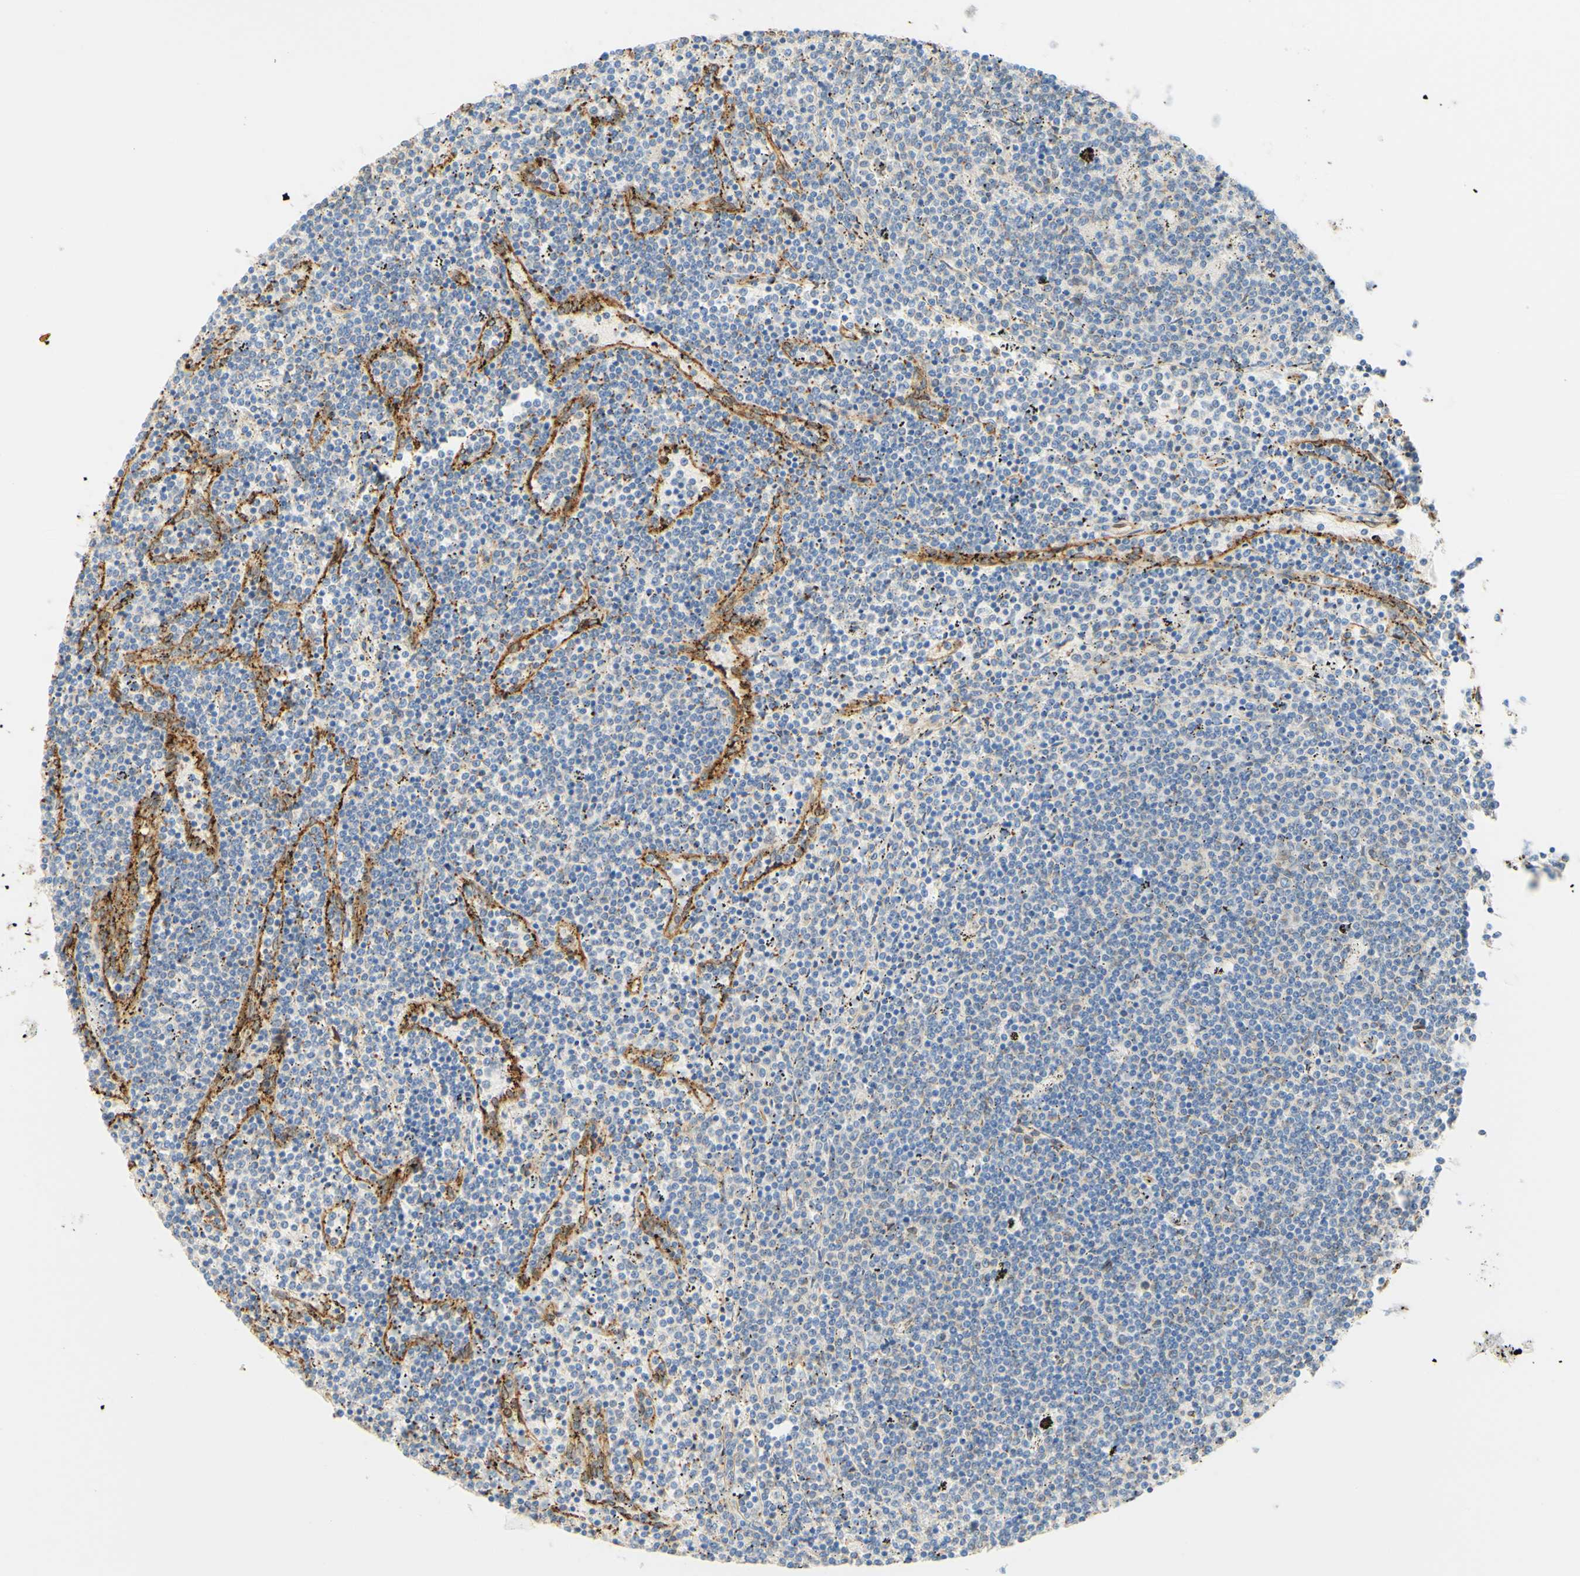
{"staining": {"intensity": "negative", "quantity": "none", "location": "none"}, "tissue": "lymphoma", "cell_type": "Tumor cells", "image_type": "cancer", "snomed": [{"axis": "morphology", "description": "Malignant lymphoma, non-Hodgkin's type, Low grade"}, {"axis": "topography", "description": "Spleen"}], "caption": "DAB immunohistochemical staining of human lymphoma shows no significant positivity in tumor cells.", "gene": "ENDOD1", "patient": {"sex": "female", "age": 50}}